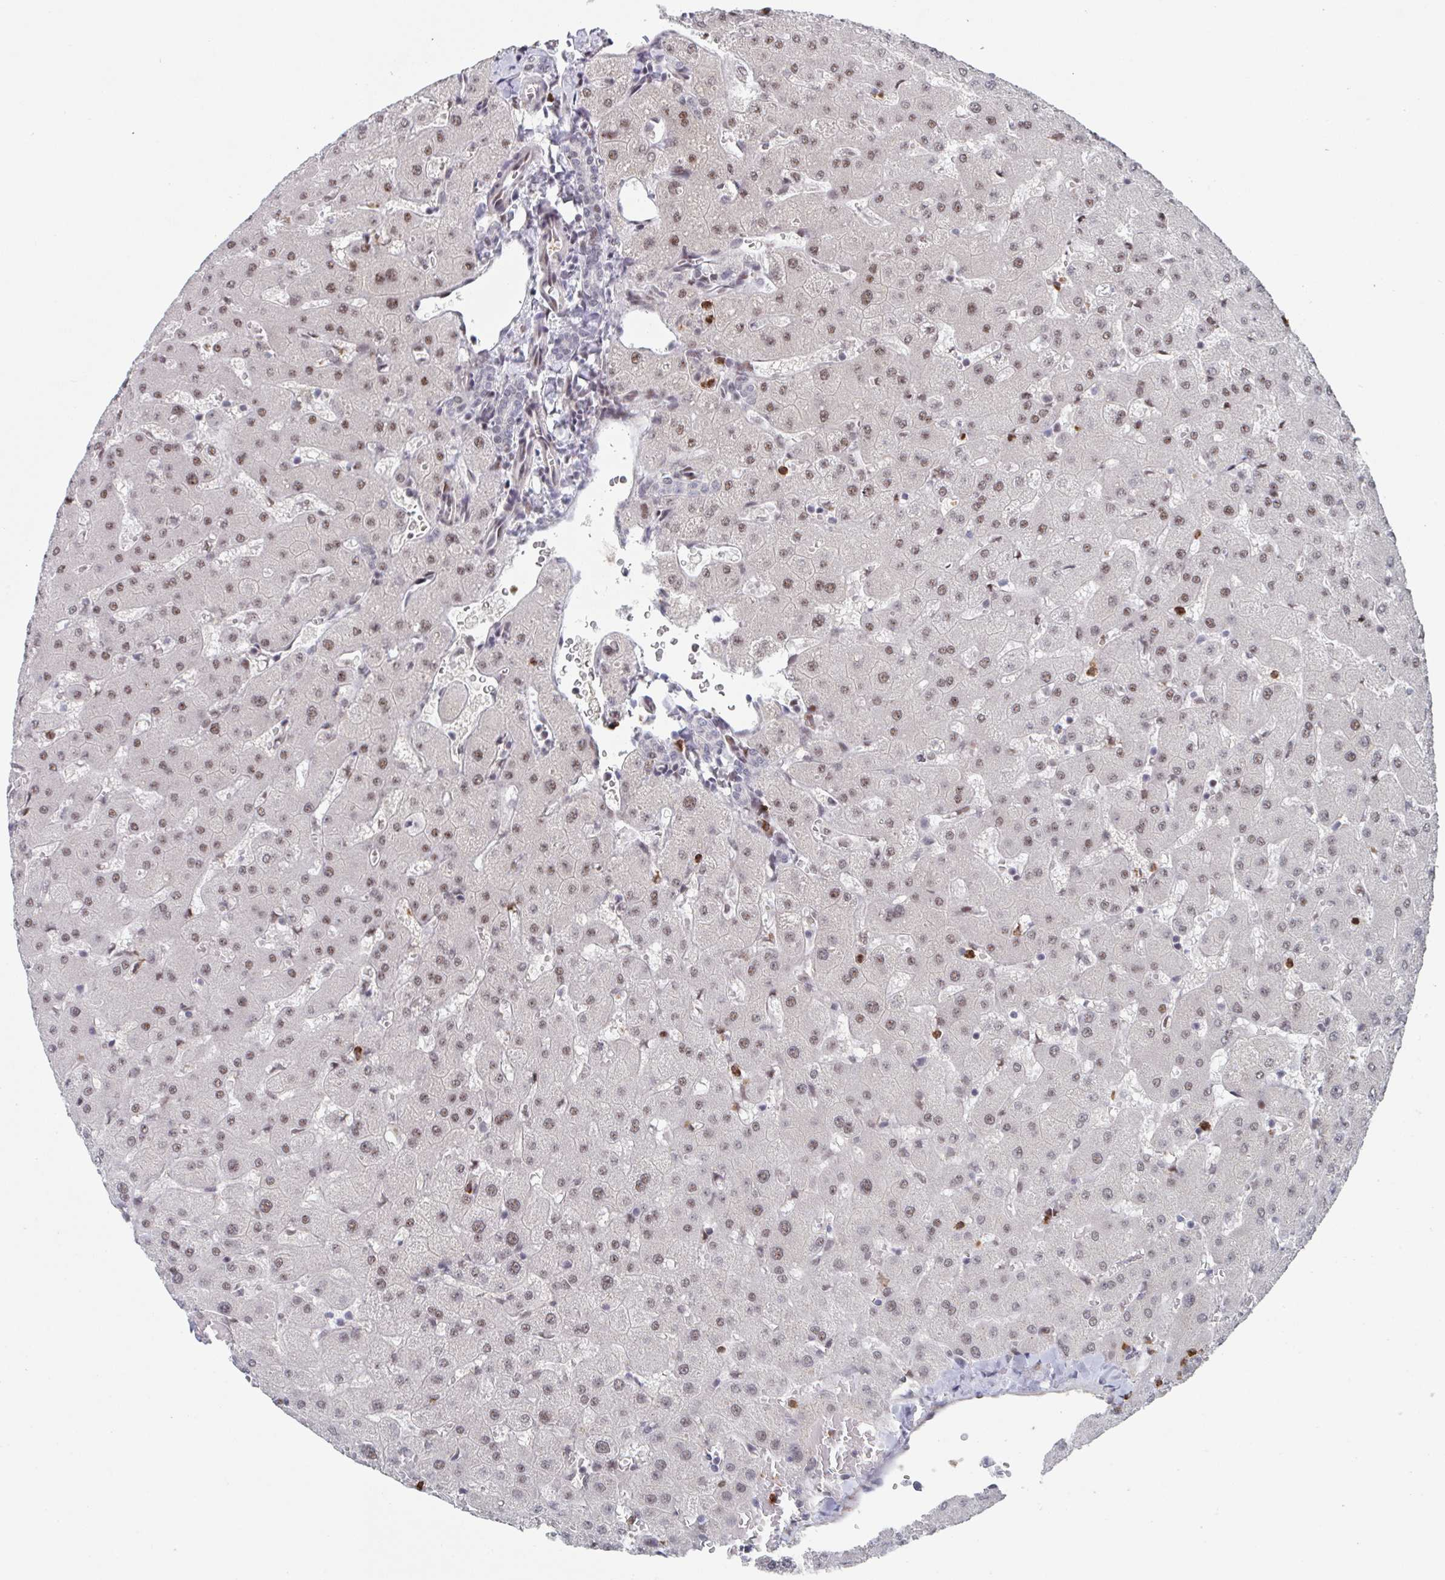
{"staining": {"intensity": "weak", "quantity": "<25%", "location": "nuclear"}, "tissue": "liver", "cell_type": "Cholangiocytes", "image_type": "normal", "snomed": [{"axis": "morphology", "description": "Normal tissue, NOS"}, {"axis": "topography", "description": "Liver"}], "caption": "The histopathology image demonstrates no significant expression in cholangiocytes of liver.", "gene": "RNF212", "patient": {"sex": "female", "age": 63}}